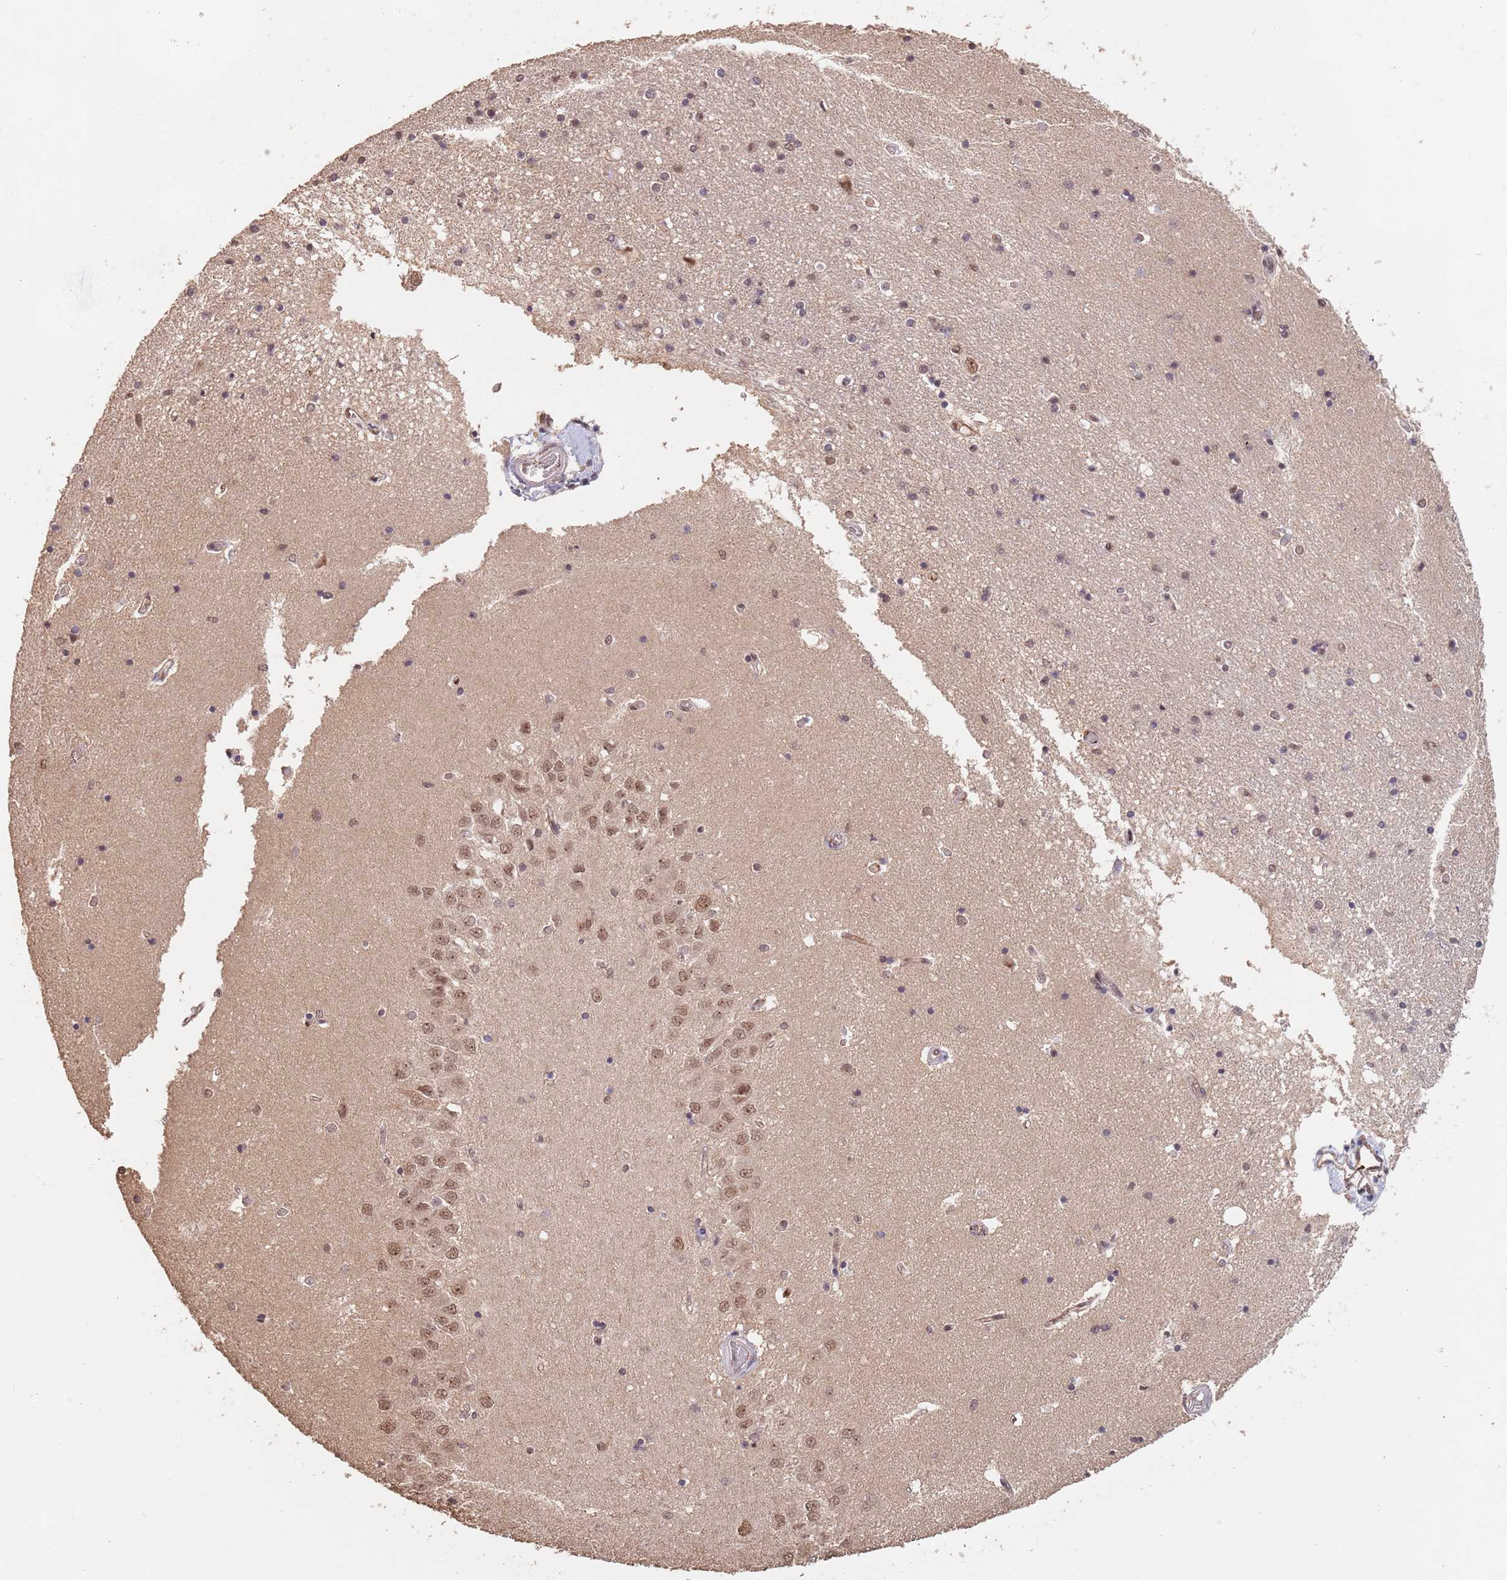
{"staining": {"intensity": "moderate", "quantity": "<25%", "location": "cytoplasmic/membranous,nuclear"}, "tissue": "hippocampus", "cell_type": "Glial cells", "image_type": "normal", "snomed": [{"axis": "morphology", "description": "Normal tissue, NOS"}, {"axis": "topography", "description": "Hippocampus"}], "caption": "Benign hippocampus displays moderate cytoplasmic/membranous,nuclear positivity in about <25% of glial cells.", "gene": "RFXANK", "patient": {"sex": "male", "age": 45}}